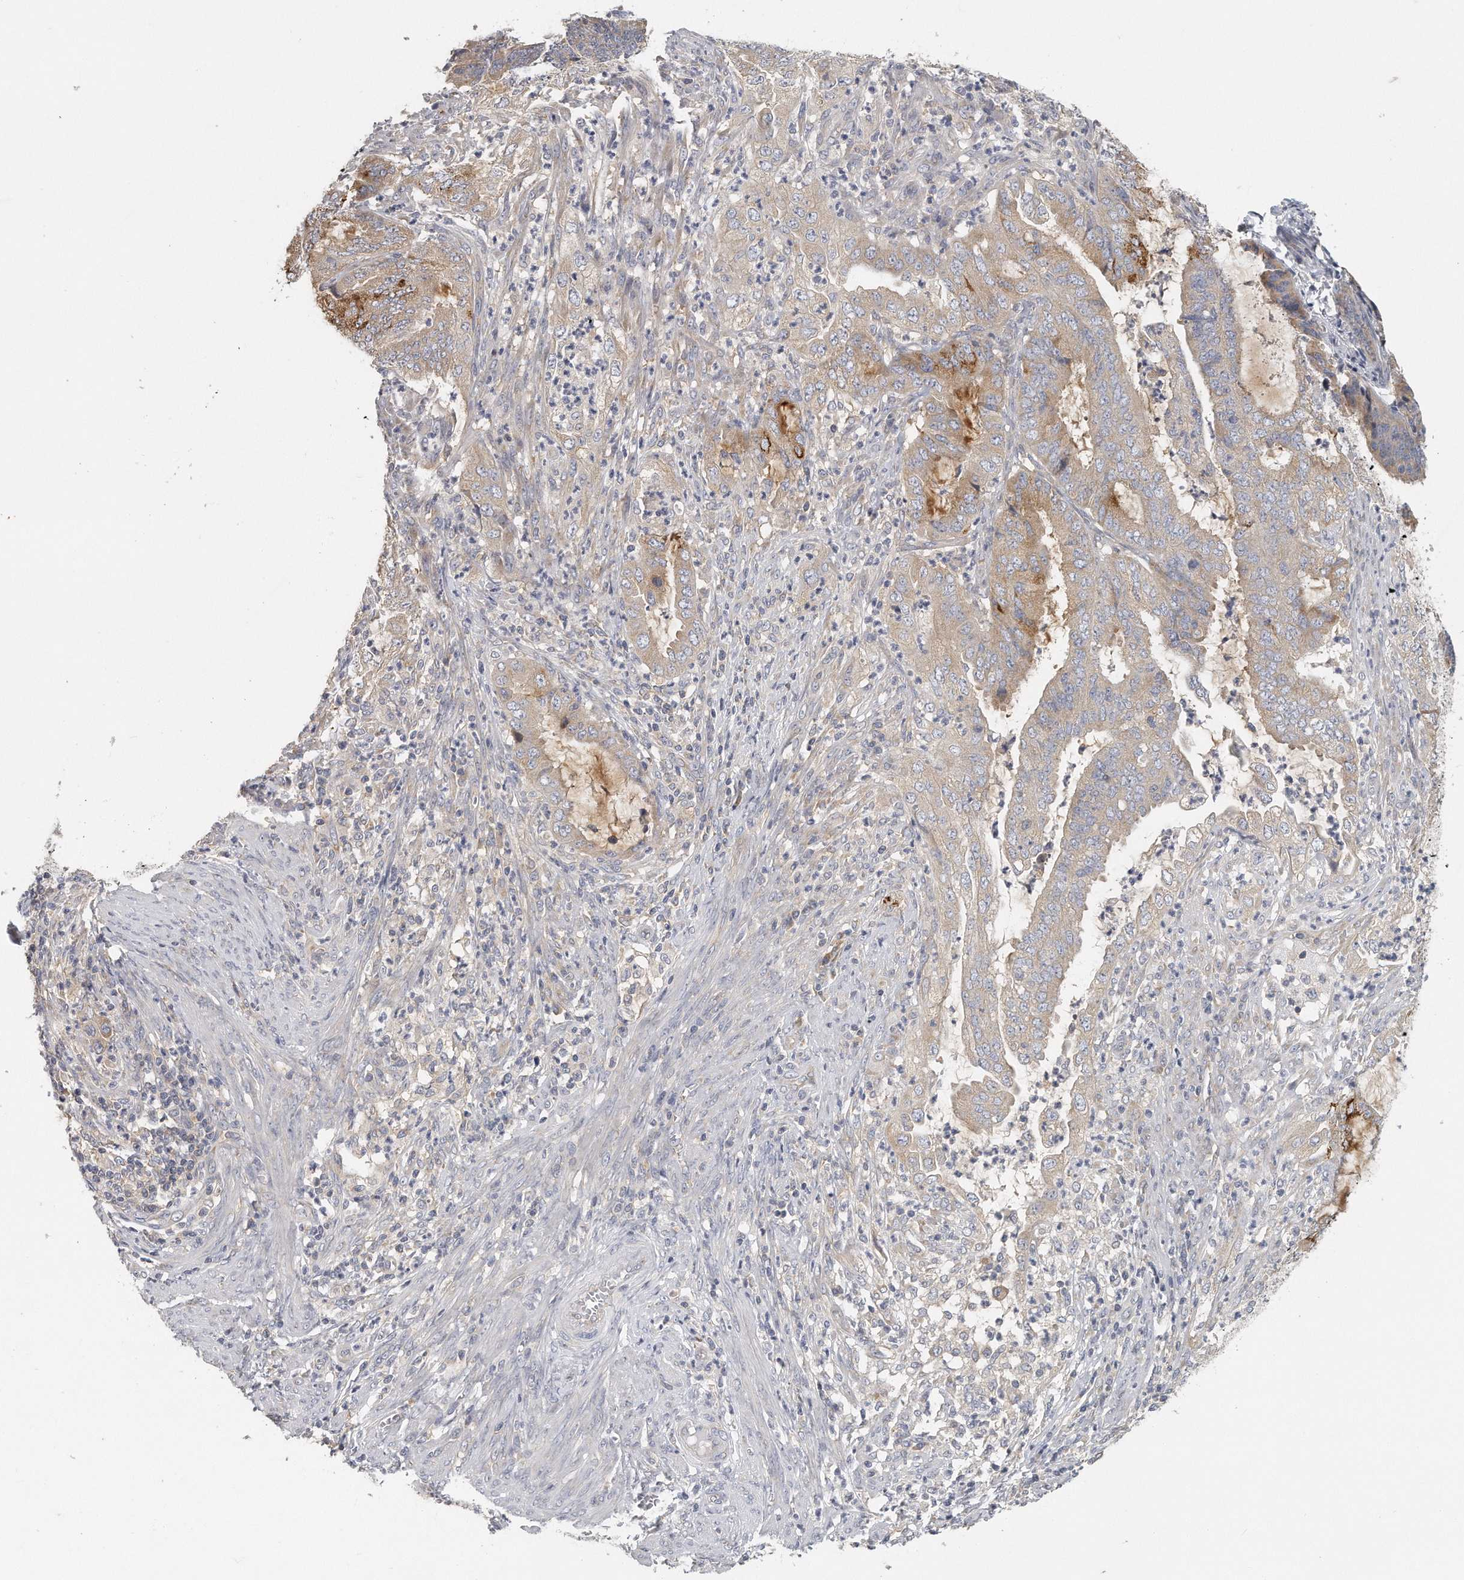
{"staining": {"intensity": "moderate", "quantity": "25%-75%", "location": "cytoplasmic/membranous"}, "tissue": "endometrial cancer", "cell_type": "Tumor cells", "image_type": "cancer", "snomed": [{"axis": "morphology", "description": "Adenocarcinoma, NOS"}, {"axis": "topography", "description": "Endometrium"}], "caption": "Brown immunohistochemical staining in human endometrial cancer (adenocarcinoma) demonstrates moderate cytoplasmic/membranous staining in about 25%-75% of tumor cells. (IHC, brightfield microscopy, high magnification).", "gene": "EIF3I", "patient": {"sex": "female", "age": 51}}